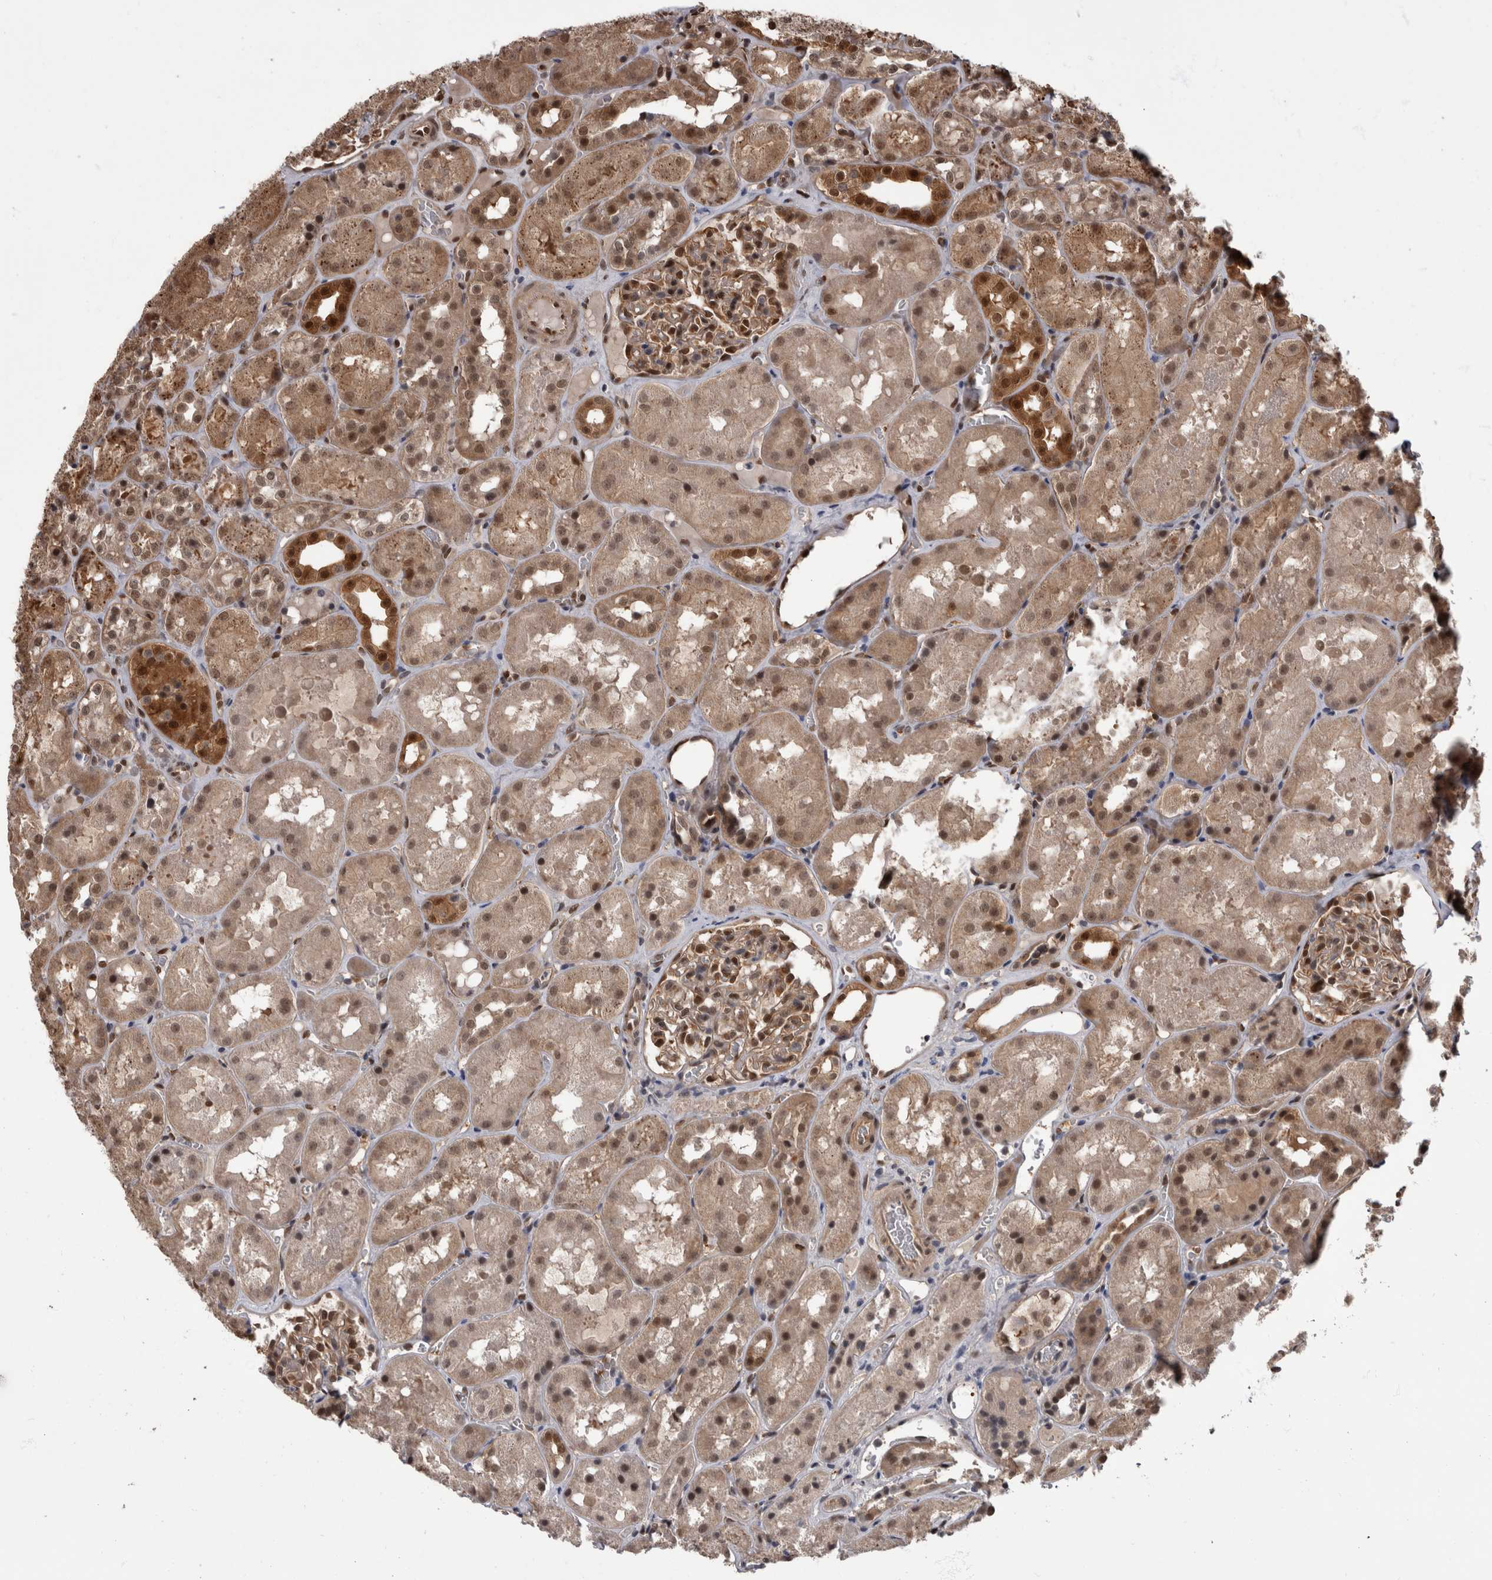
{"staining": {"intensity": "strong", "quantity": "25%-75%", "location": "cytoplasmic/membranous,nuclear"}, "tissue": "kidney", "cell_type": "Cells in glomeruli", "image_type": "normal", "snomed": [{"axis": "morphology", "description": "Normal tissue, NOS"}, {"axis": "topography", "description": "Kidney"}], "caption": "A high amount of strong cytoplasmic/membranous,nuclear positivity is identified in about 25%-75% of cells in glomeruli in benign kidney.", "gene": "AKT3", "patient": {"sex": "male", "age": 16}}